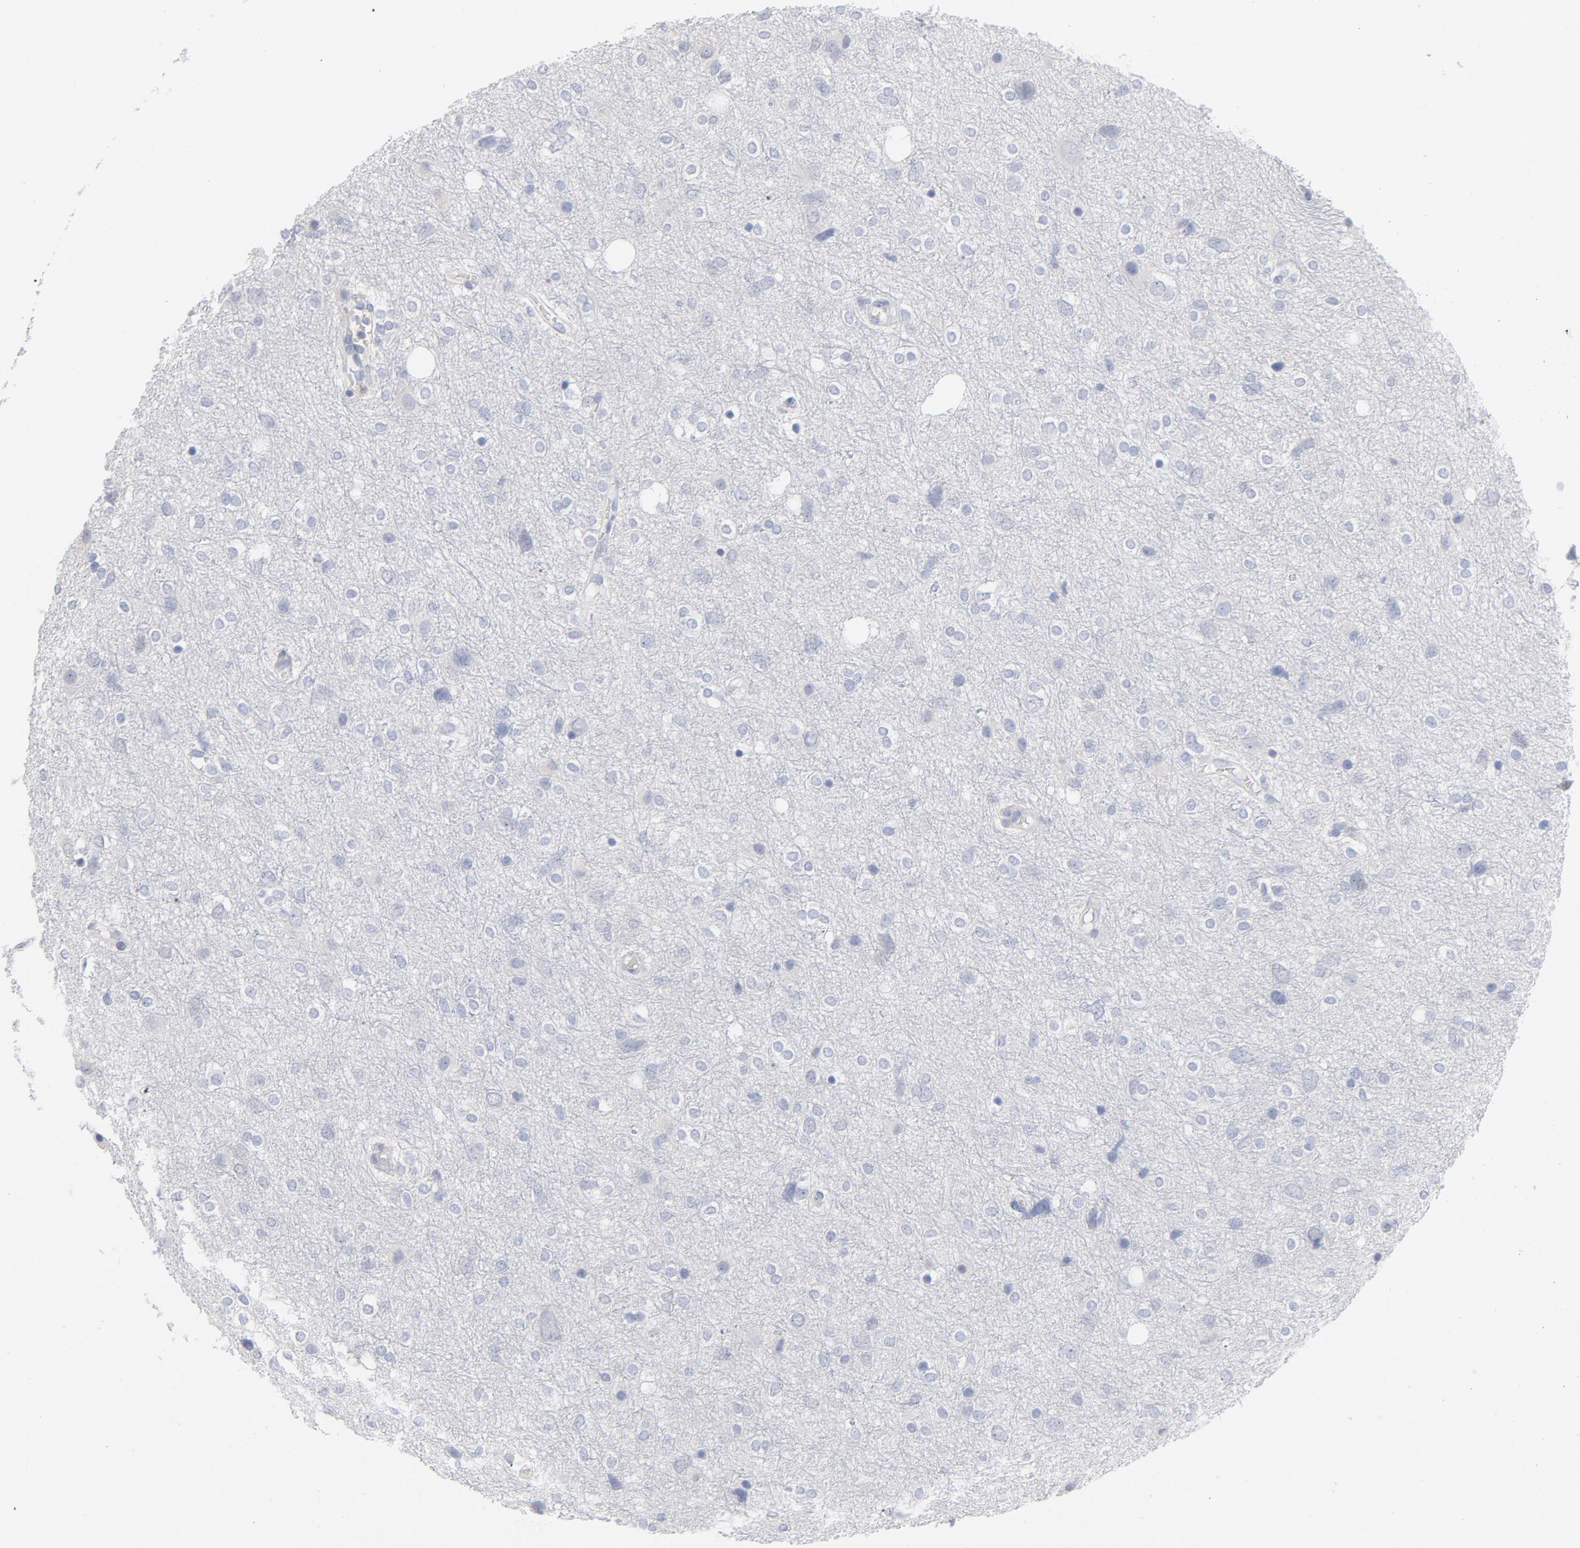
{"staining": {"intensity": "negative", "quantity": "none", "location": "none"}, "tissue": "glioma", "cell_type": "Tumor cells", "image_type": "cancer", "snomed": [{"axis": "morphology", "description": "Glioma, malignant, High grade"}, {"axis": "topography", "description": "Brain"}], "caption": "The photomicrograph shows no staining of tumor cells in glioma. (Stains: DAB immunohistochemistry (IHC) with hematoxylin counter stain, Microscopy: brightfield microscopy at high magnification).", "gene": "P2RY8", "patient": {"sex": "female", "age": 59}}